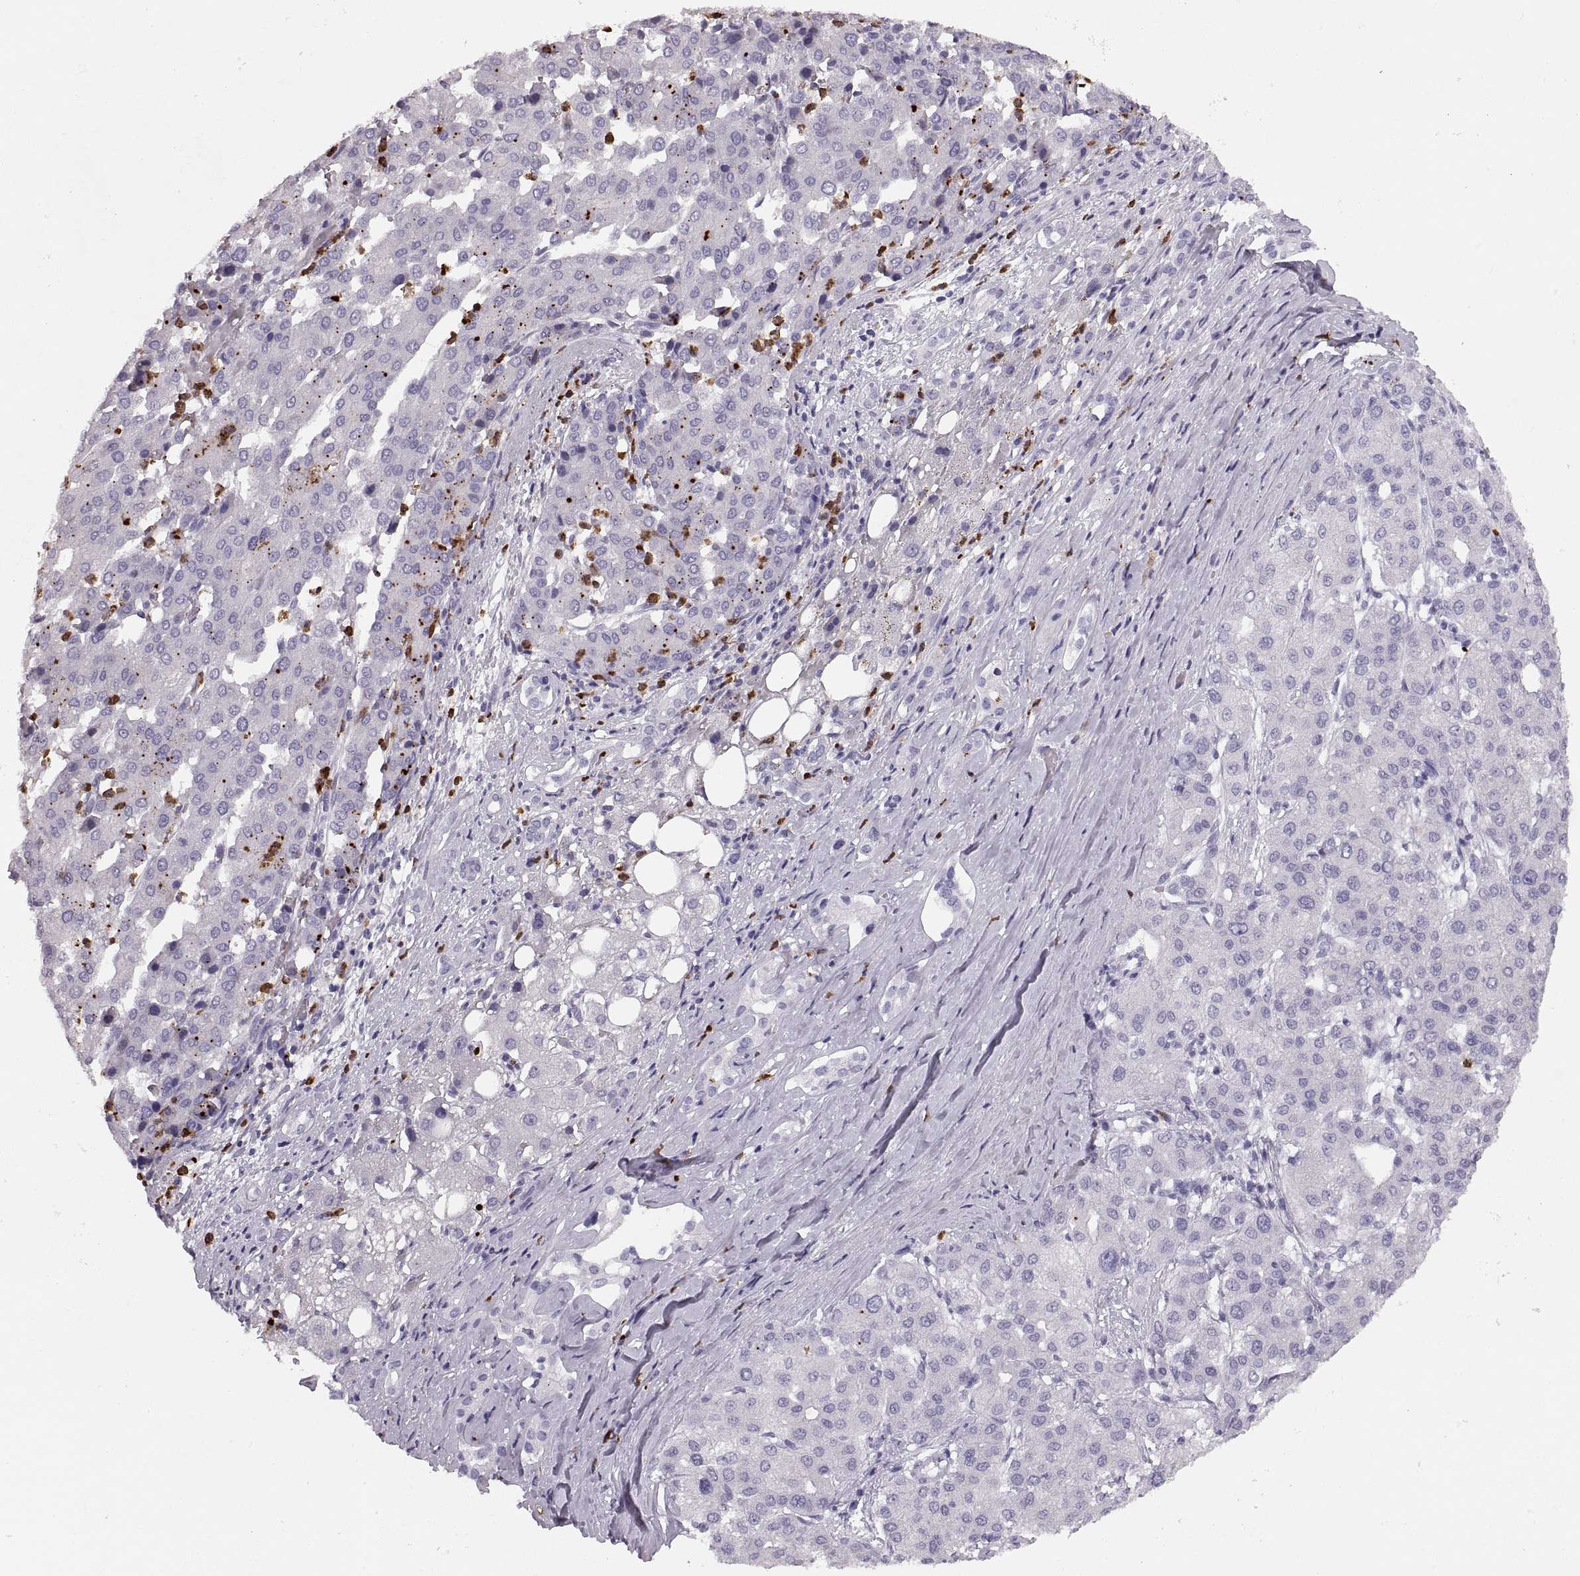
{"staining": {"intensity": "negative", "quantity": "none", "location": "none"}, "tissue": "liver cancer", "cell_type": "Tumor cells", "image_type": "cancer", "snomed": [{"axis": "morphology", "description": "Carcinoma, Hepatocellular, NOS"}, {"axis": "topography", "description": "Liver"}], "caption": "Immunohistochemical staining of human liver hepatocellular carcinoma reveals no significant staining in tumor cells.", "gene": "MILR1", "patient": {"sex": "male", "age": 65}}